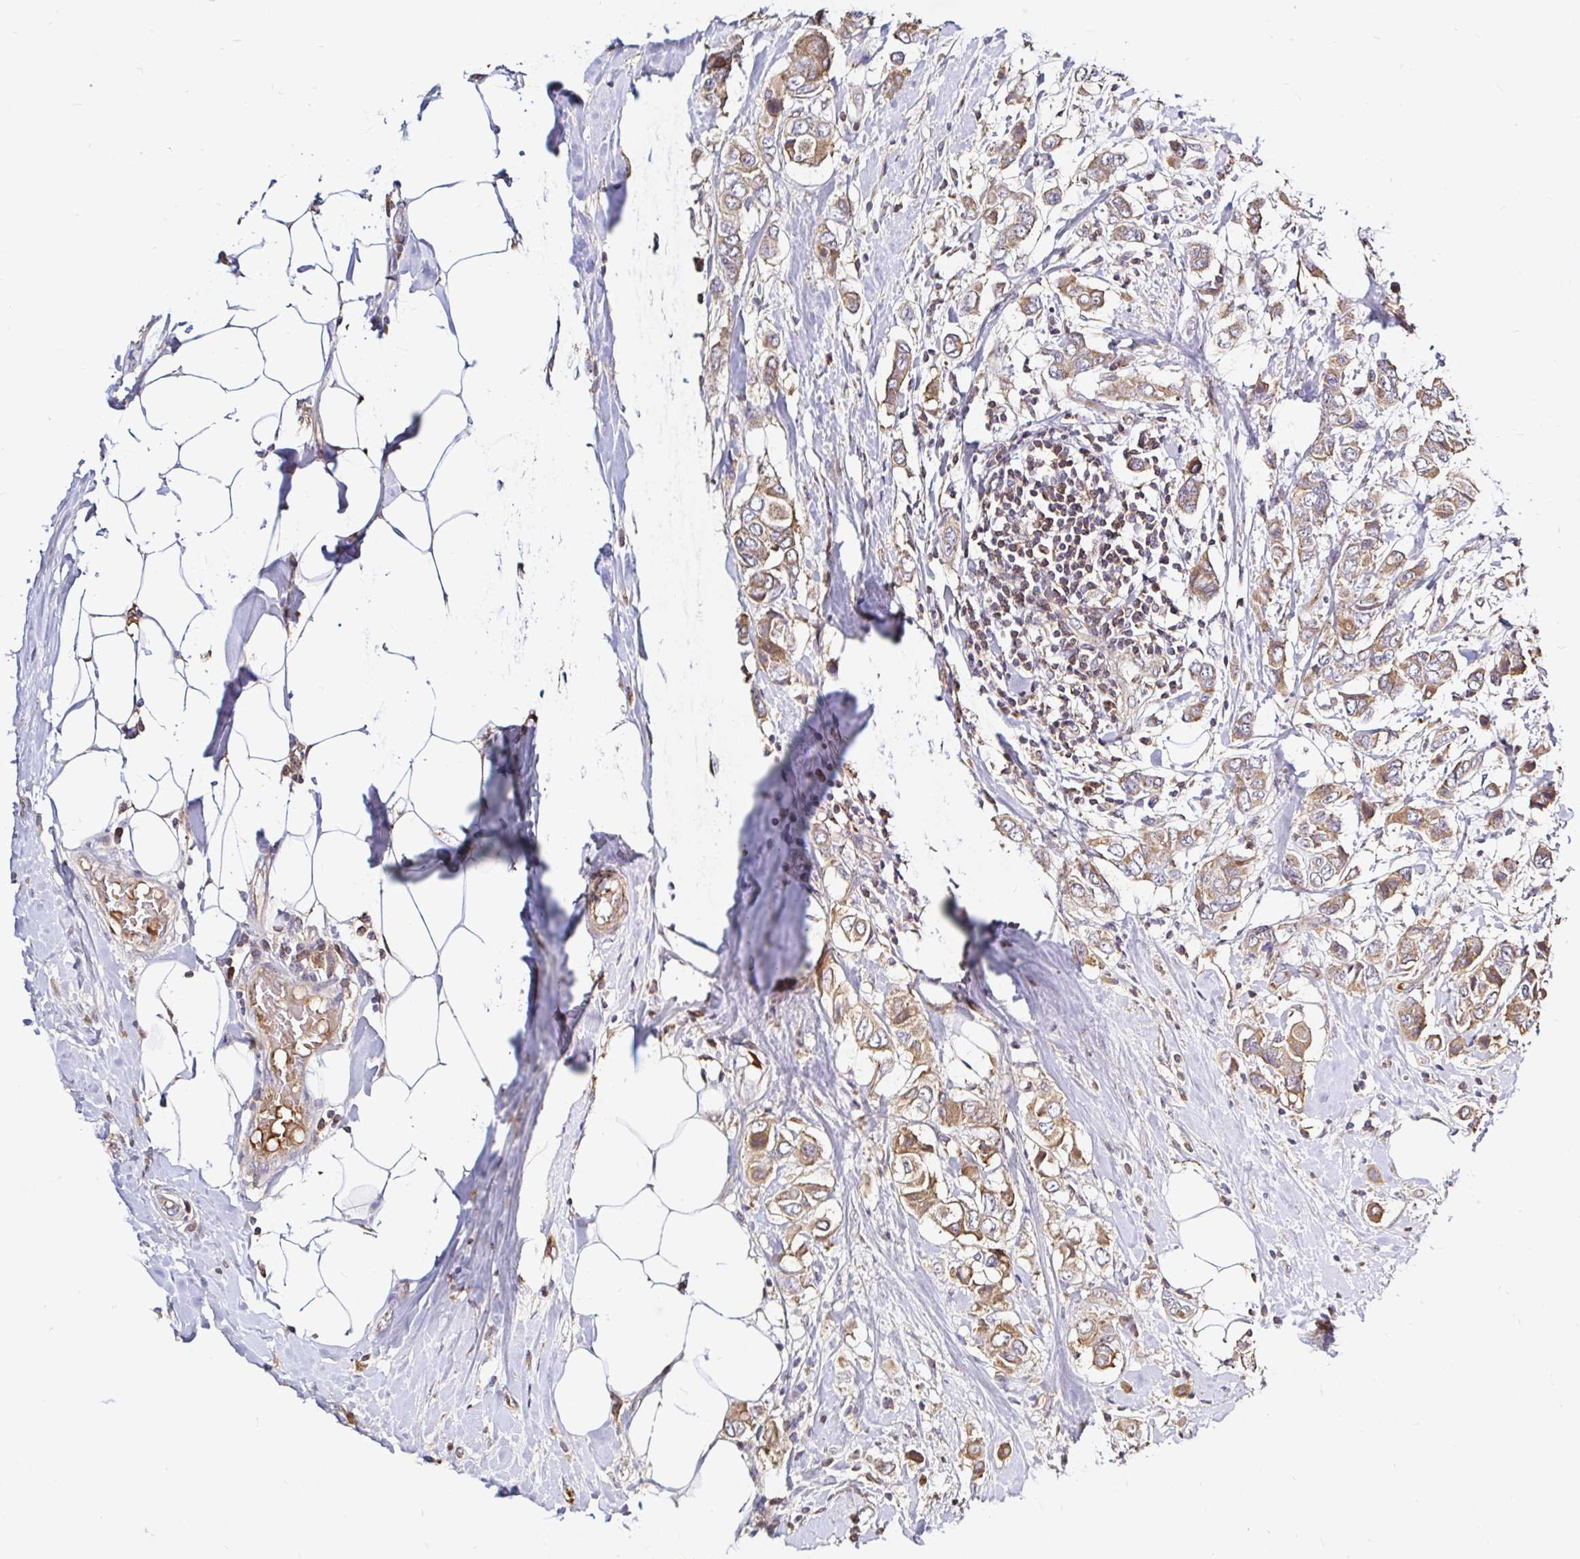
{"staining": {"intensity": "moderate", "quantity": ">75%", "location": "cytoplasmic/membranous"}, "tissue": "breast cancer", "cell_type": "Tumor cells", "image_type": "cancer", "snomed": [{"axis": "morphology", "description": "Lobular carcinoma"}, {"axis": "topography", "description": "Breast"}], "caption": "This is an image of immunohistochemistry staining of breast lobular carcinoma, which shows moderate staining in the cytoplasmic/membranous of tumor cells.", "gene": "ARHGEF37", "patient": {"sex": "female", "age": 51}}